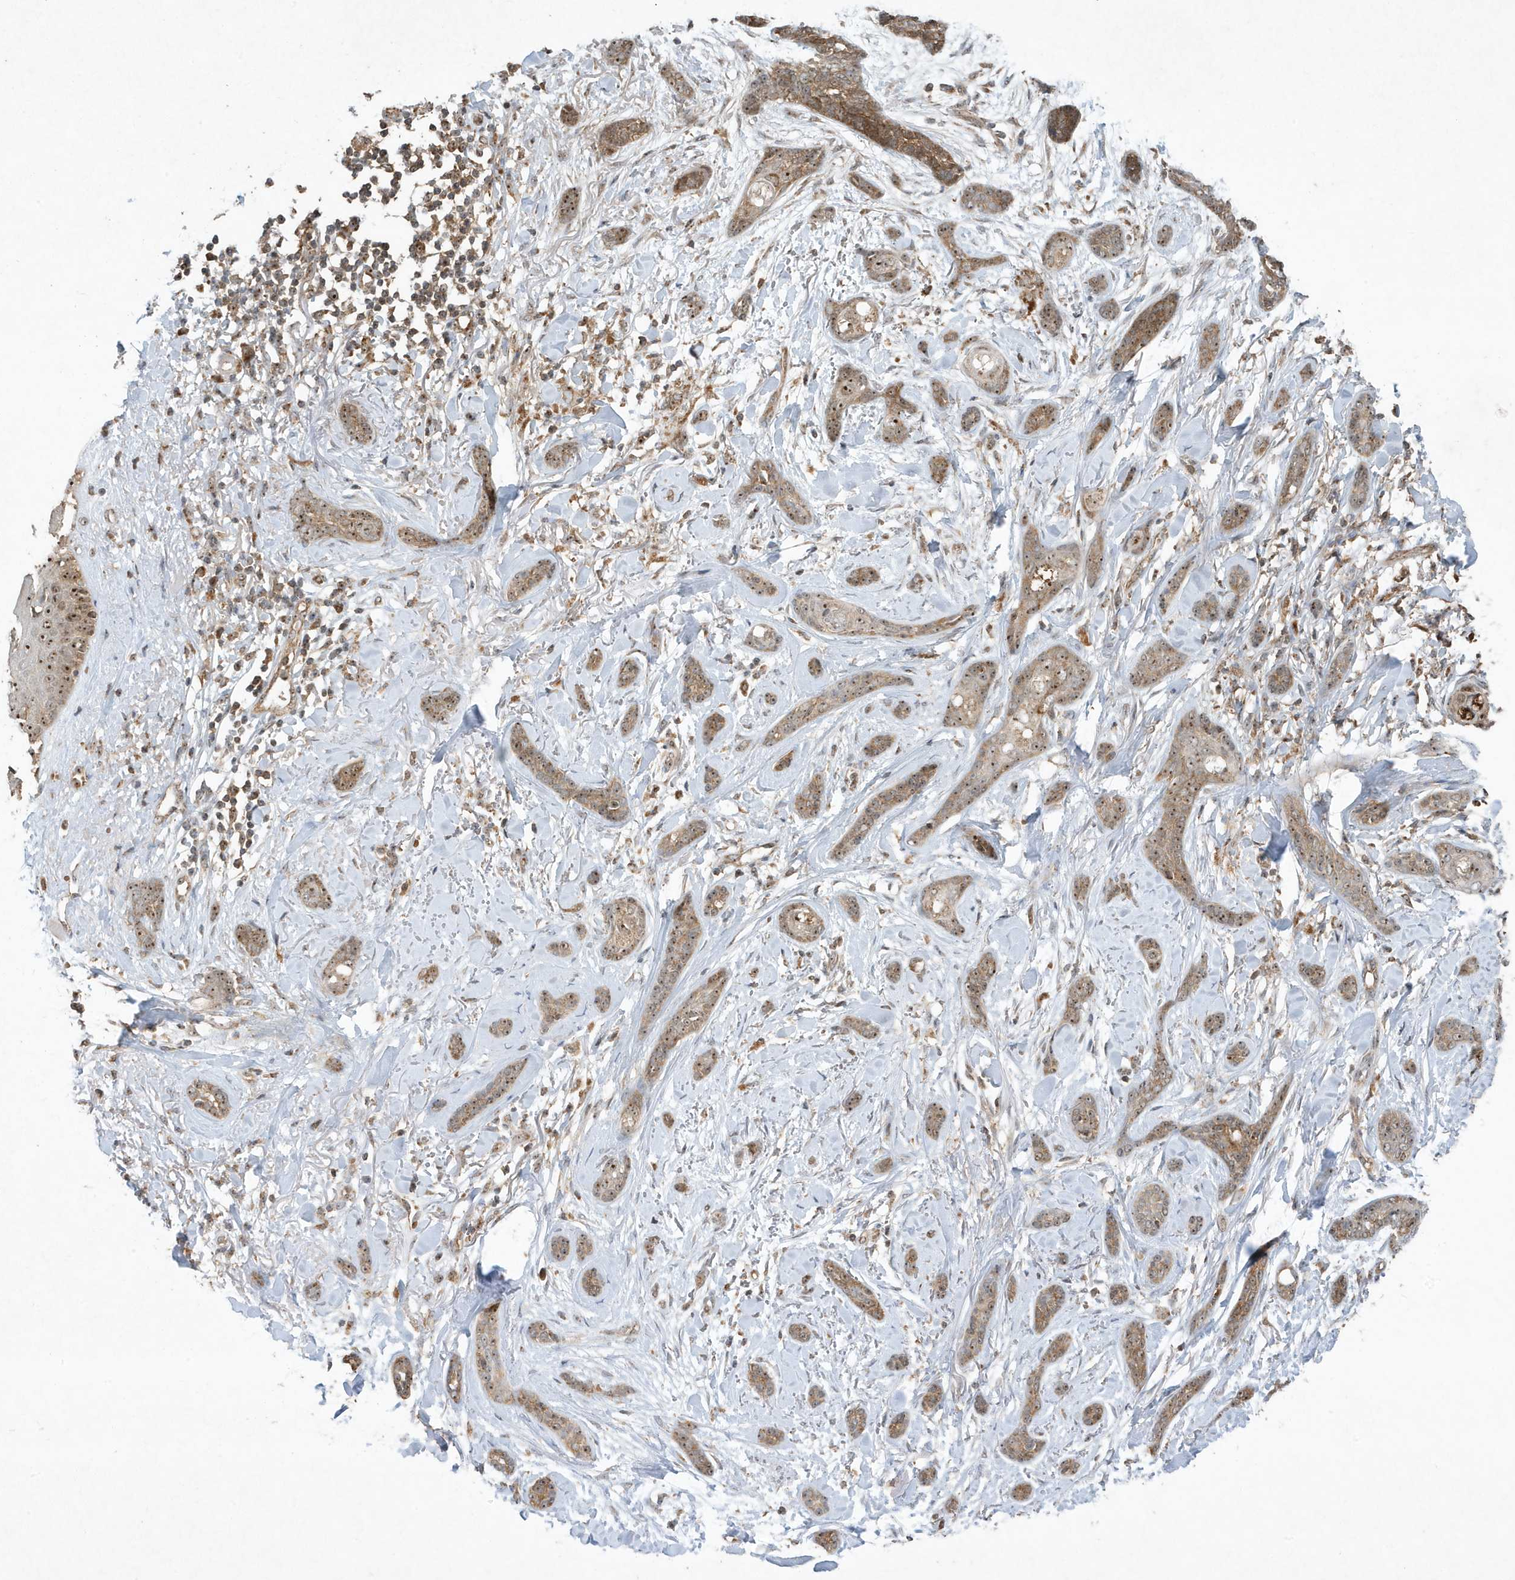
{"staining": {"intensity": "moderate", "quantity": ">75%", "location": "cytoplasmic/membranous,nuclear"}, "tissue": "skin cancer", "cell_type": "Tumor cells", "image_type": "cancer", "snomed": [{"axis": "morphology", "description": "Basal cell carcinoma"}, {"axis": "morphology", "description": "Adnexal tumor, benign"}, {"axis": "topography", "description": "Skin"}], "caption": "Protein staining of skin basal cell carcinoma tissue exhibits moderate cytoplasmic/membranous and nuclear expression in about >75% of tumor cells. The staining is performed using DAB (3,3'-diaminobenzidine) brown chromogen to label protein expression. The nuclei are counter-stained blue using hematoxylin.", "gene": "ABCB9", "patient": {"sex": "female", "age": 42}}